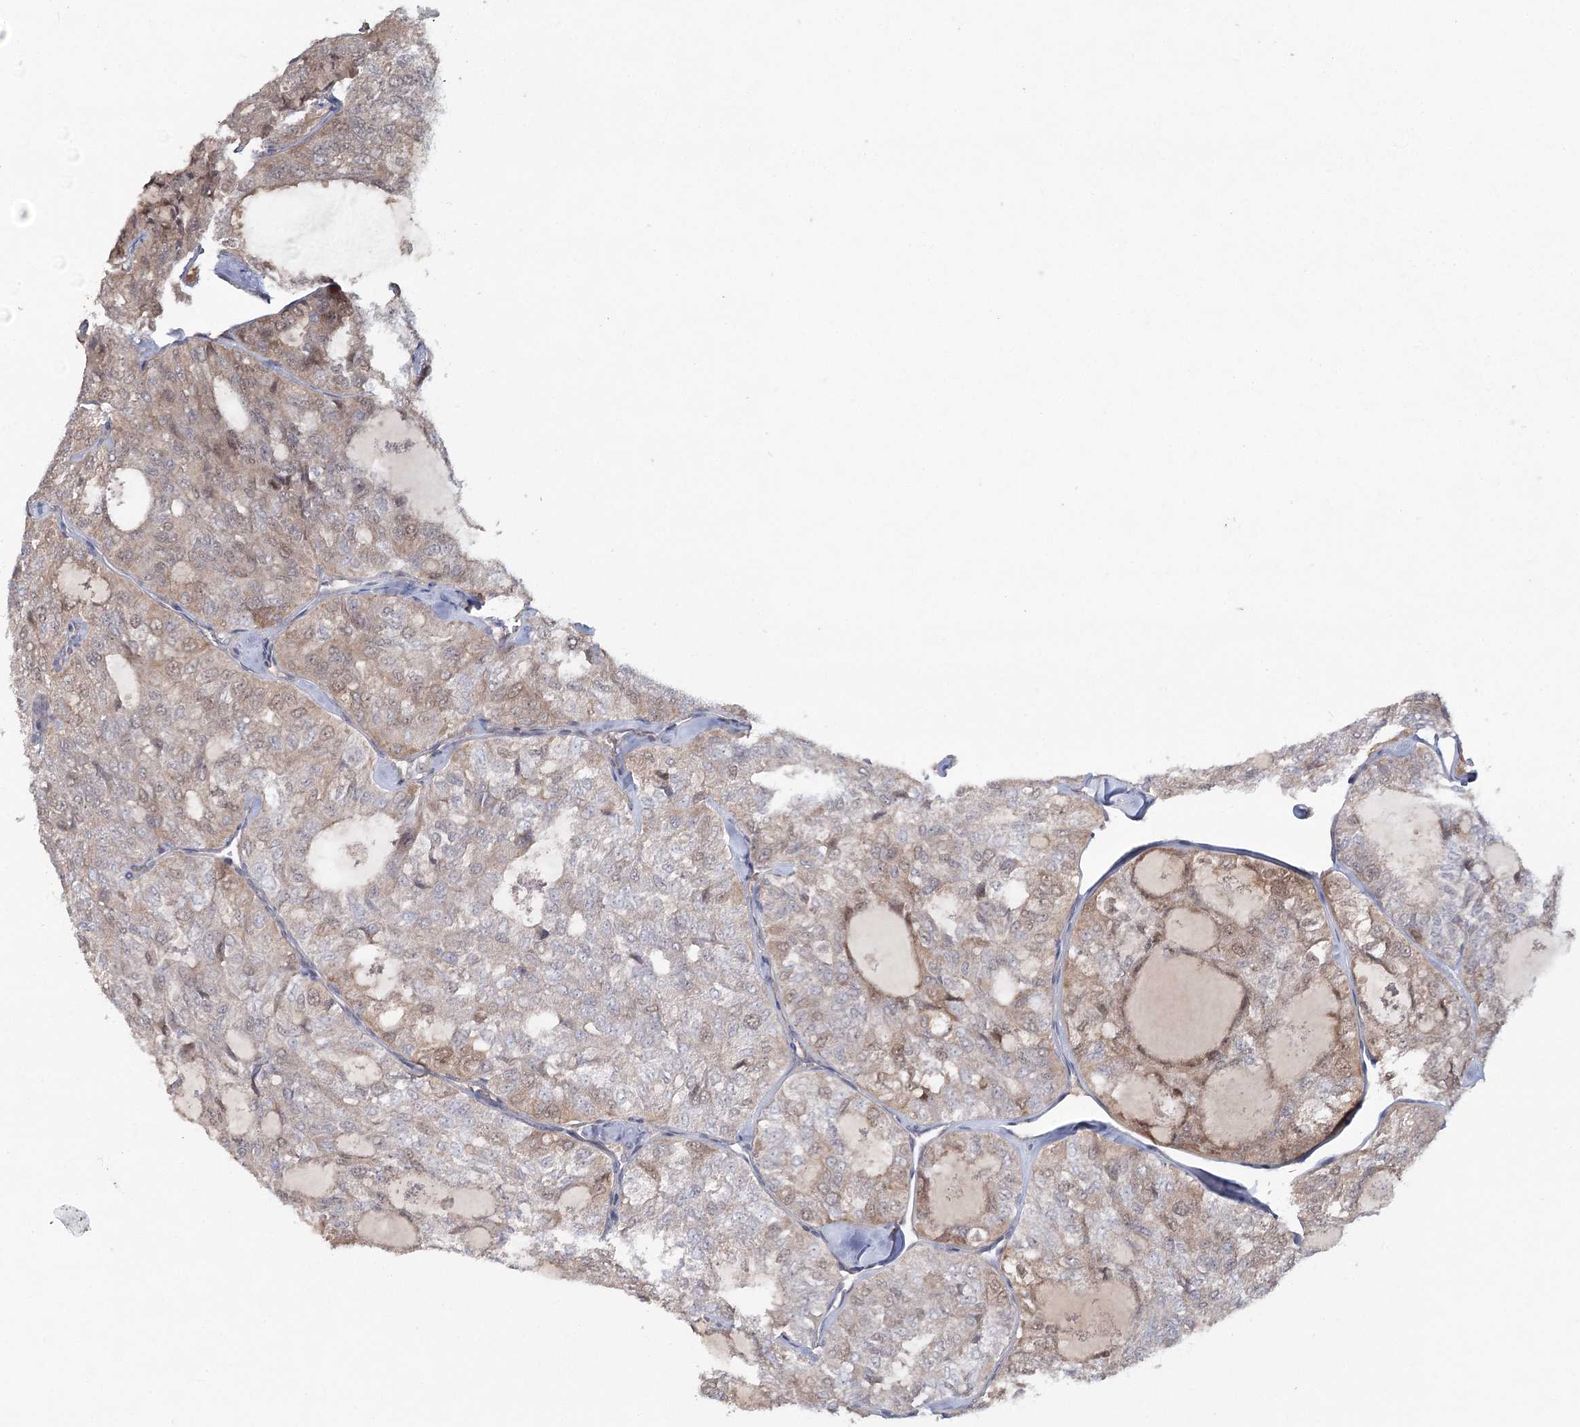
{"staining": {"intensity": "weak", "quantity": "<25%", "location": "cytoplasmic/membranous"}, "tissue": "thyroid cancer", "cell_type": "Tumor cells", "image_type": "cancer", "snomed": [{"axis": "morphology", "description": "Follicular adenoma carcinoma, NOS"}, {"axis": "topography", "description": "Thyroid gland"}], "caption": "Immunohistochemical staining of thyroid follicular adenoma carcinoma exhibits no significant expression in tumor cells. (Brightfield microscopy of DAB immunohistochemistry at high magnification).", "gene": "MAP3K13", "patient": {"sex": "male", "age": 75}}